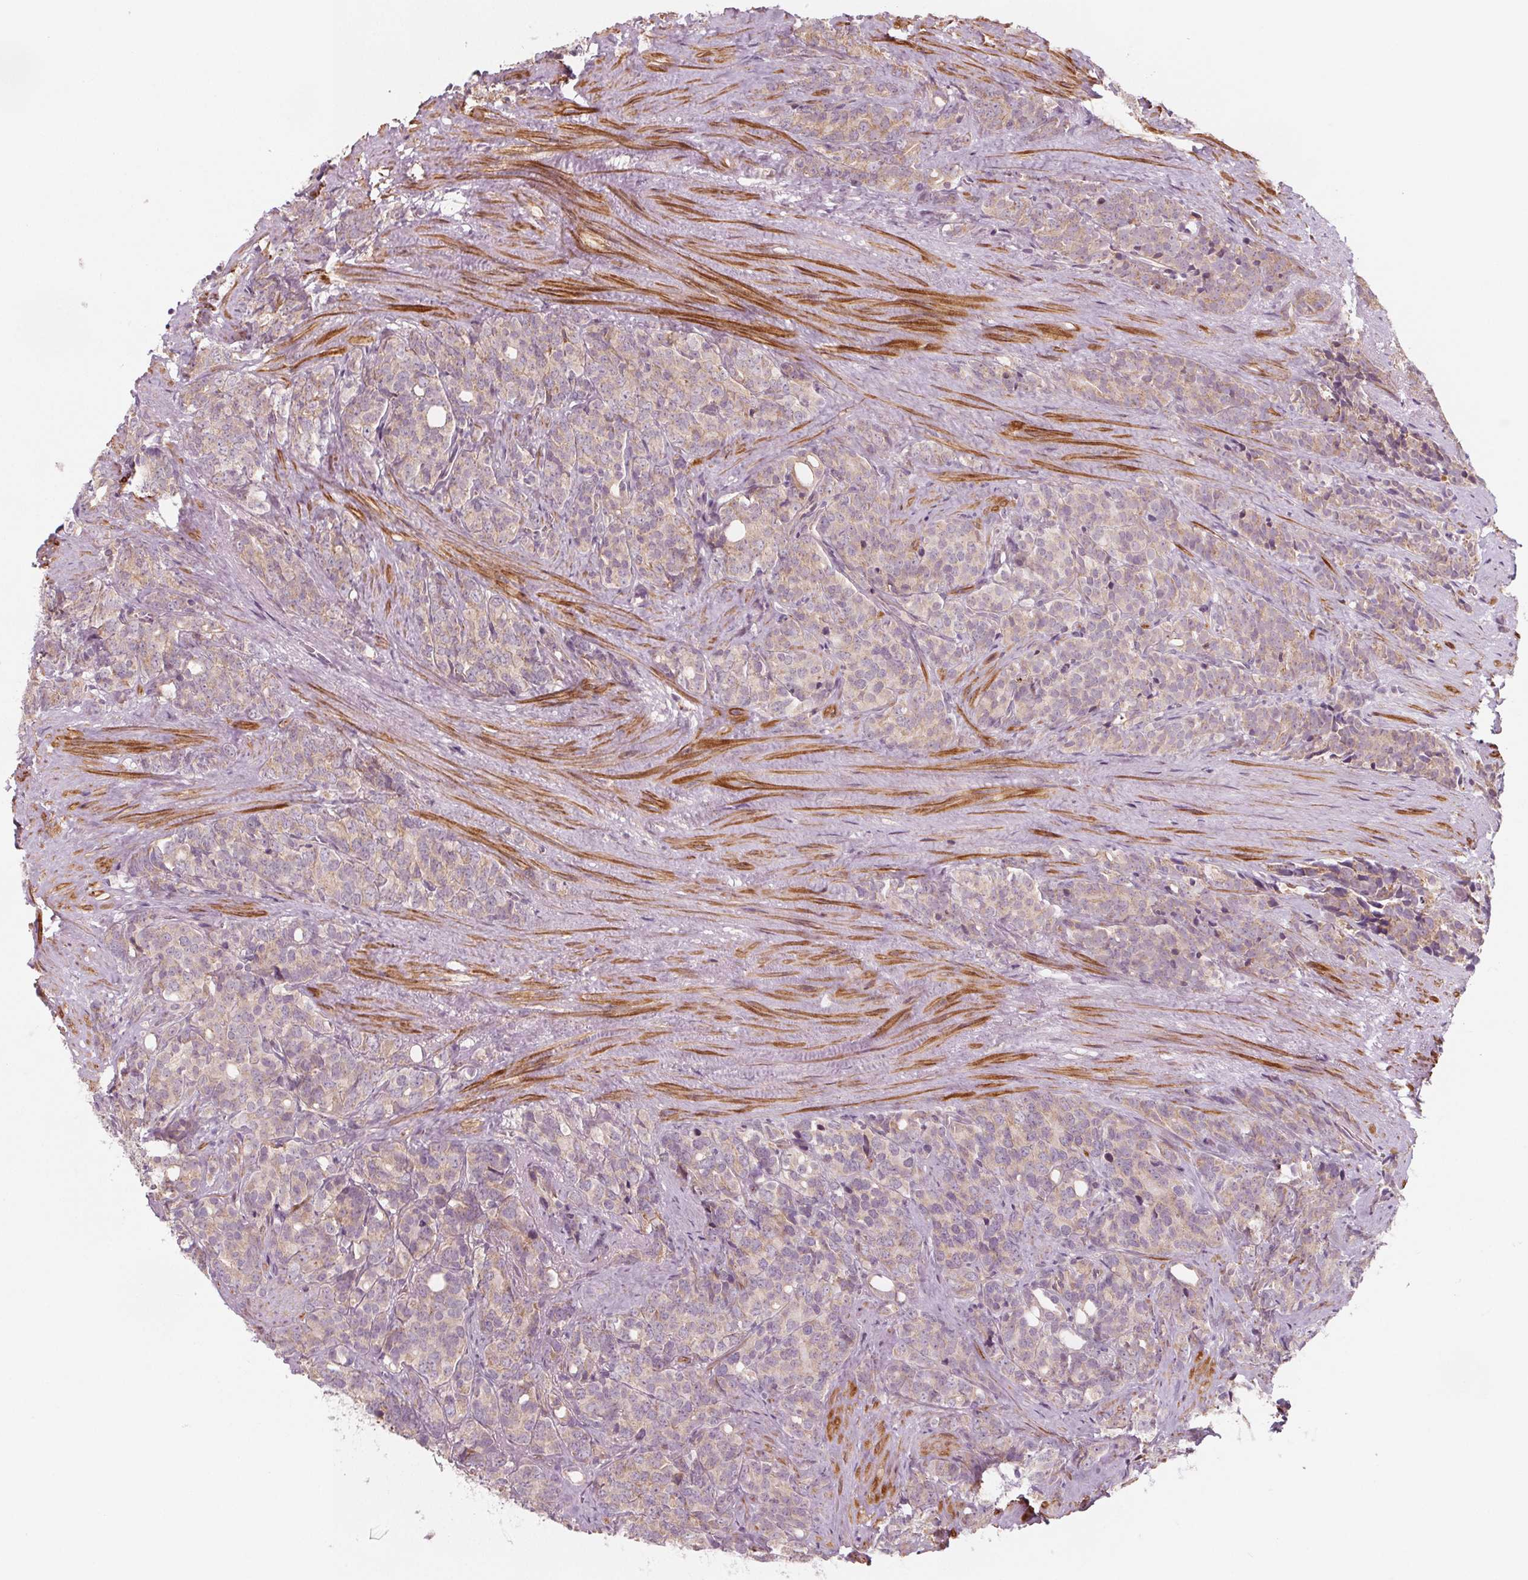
{"staining": {"intensity": "weak", "quantity": ">75%", "location": "cytoplasmic/membranous"}, "tissue": "prostate cancer", "cell_type": "Tumor cells", "image_type": "cancer", "snomed": [{"axis": "morphology", "description": "Adenocarcinoma, High grade"}, {"axis": "topography", "description": "Prostate"}], "caption": "Weak cytoplasmic/membranous protein positivity is present in approximately >75% of tumor cells in prostate adenocarcinoma (high-grade). (DAB (3,3'-diaminobenzidine) = brown stain, brightfield microscopy at high magnification).", "gene": "ADAM33", "patient": {"sex": "male", "age": 84}}